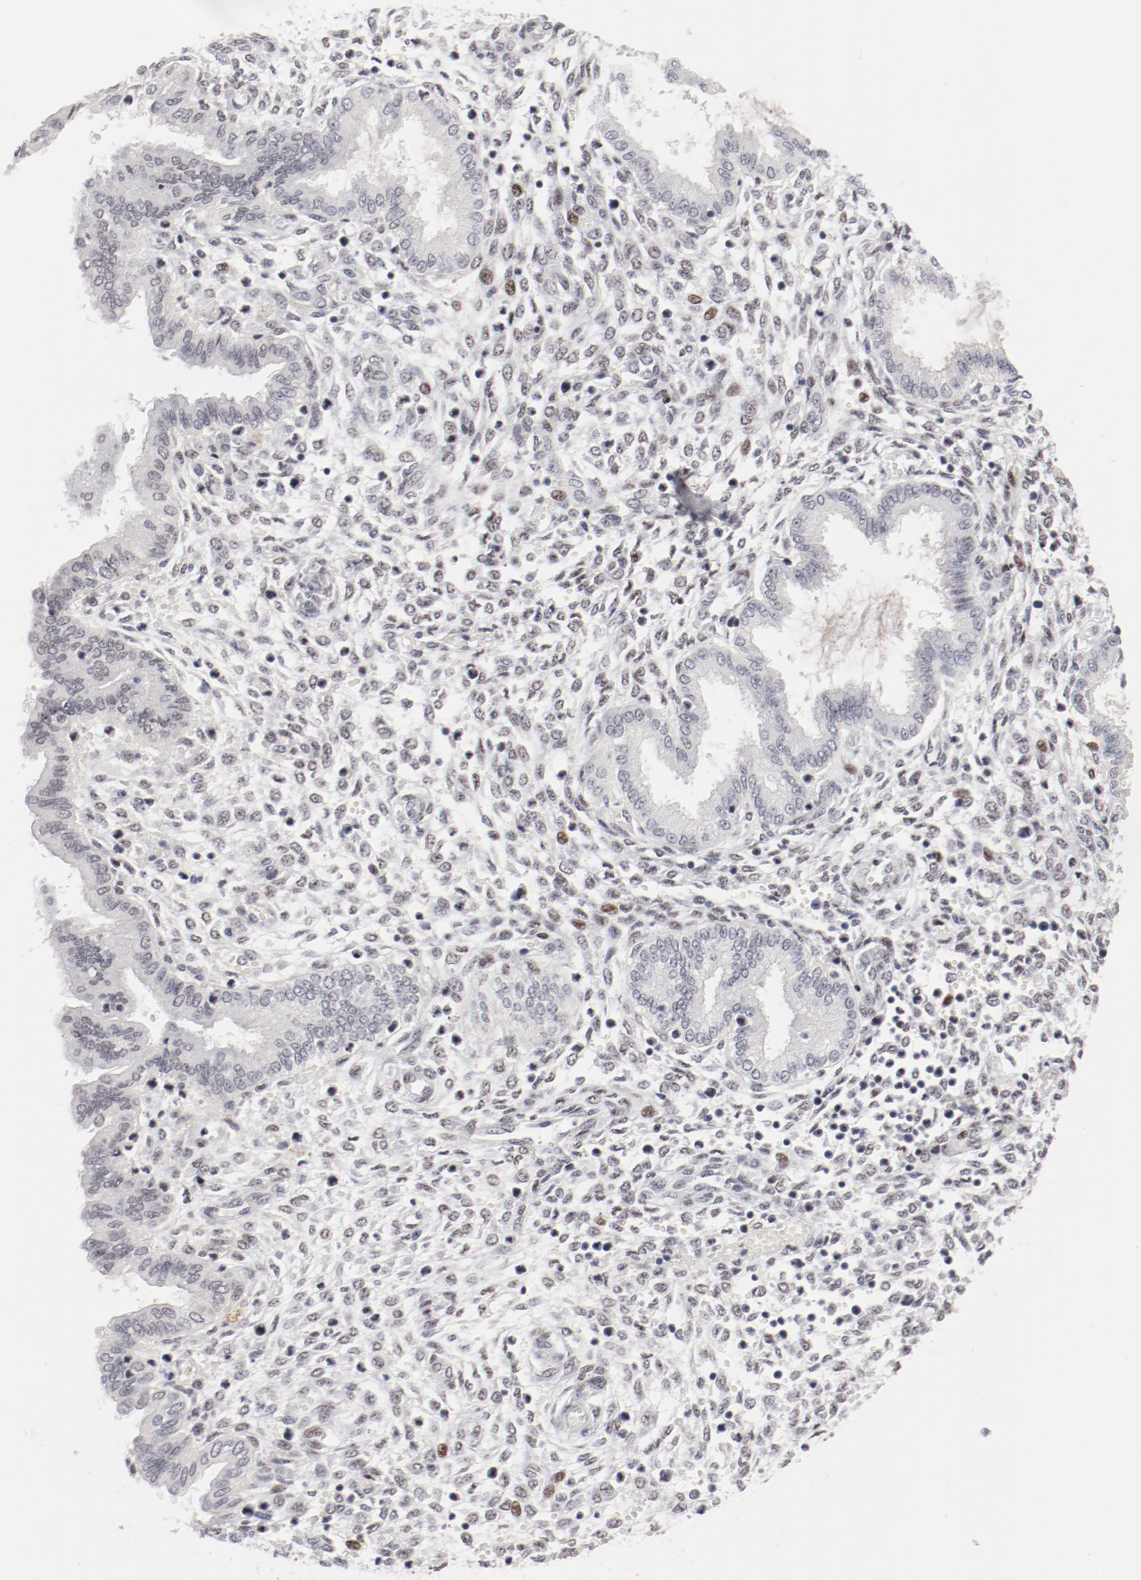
{"staining": {"intensity": "weak", "quantity": "<25%", "location": "nuclear"}, "tissue": "endometrium", "cell_type": "Cells in endometrial stroma", "image_type": "normal", "snomed": [{"axis": "morphology", "description": "Normal tissue, NOS"}, {"axis": "topography", "description": "Endometrium"}], "caption": "Unremarkable endometrium was stained to show a protein in brown. There is no significant positivity in cells in endometrial stroma.", "gene": "FSCB", "patient": {"sex": "female", "age": 33}}